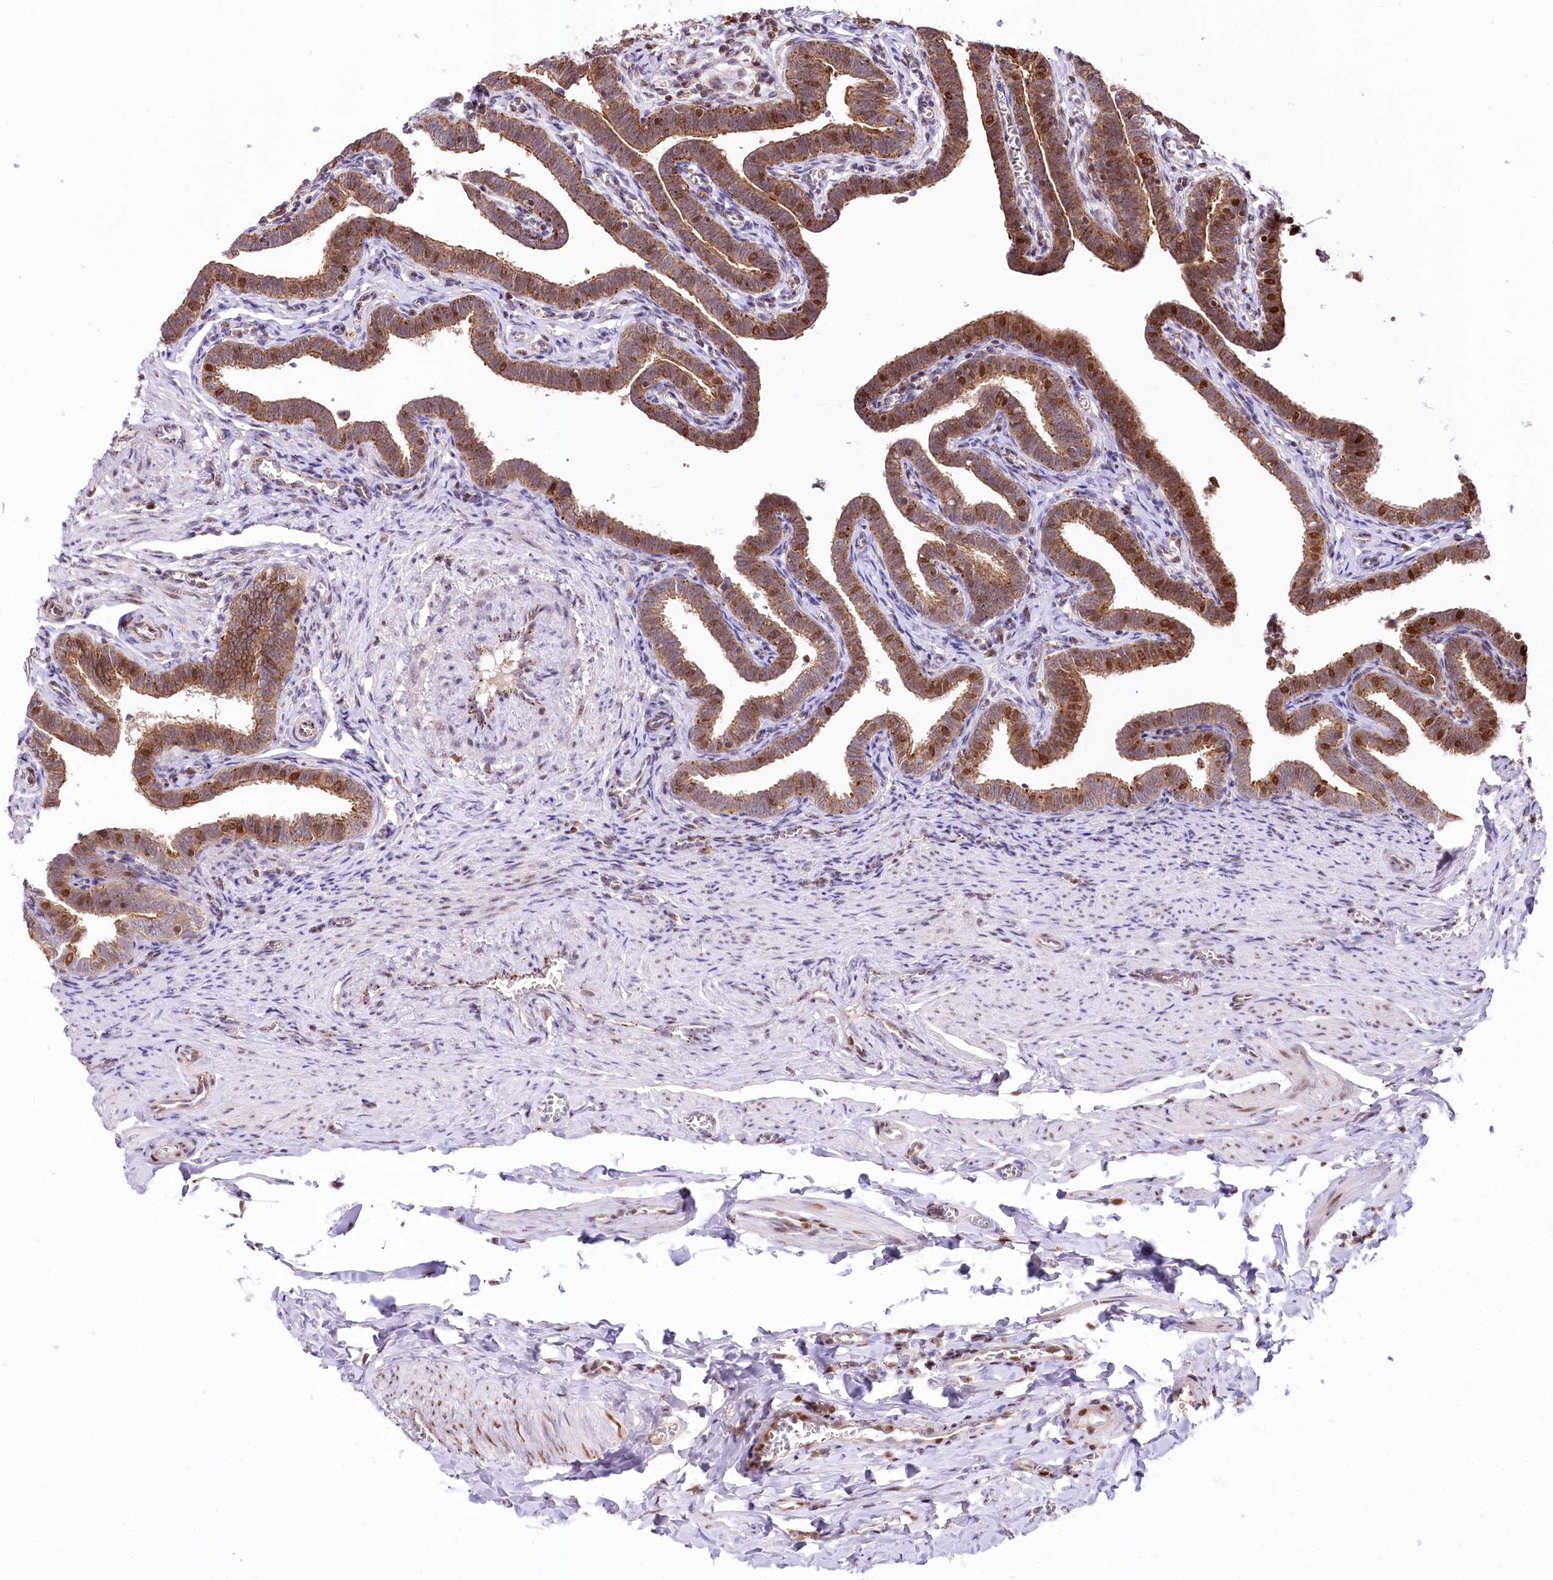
{"staining": {"intensity": "moderate", "quantity": ">75%", "location": "cytoplasmic/membranous,nuclear"}, "tissue": "fallopian tube", "cell_type": "Glandular cells", "image_type": "normal", "snomed": [{"axis": "morphology", "description": "Normal tissue, NOS"}, {"axis": "topography", "description": "Fallopian tube"}], "caption": "A brown stain highlights moderate cytoplasmic/membranous,nuclear expression of a protein in glandular cells of normal human fallopian tube. The staining is performed using DAB brown chromogen to label protein expression. The nuclei are counter-stained blue using hematoxylin.", "gene": "ZFYVE27", "patient": {"sex": "female", "age": 36}}